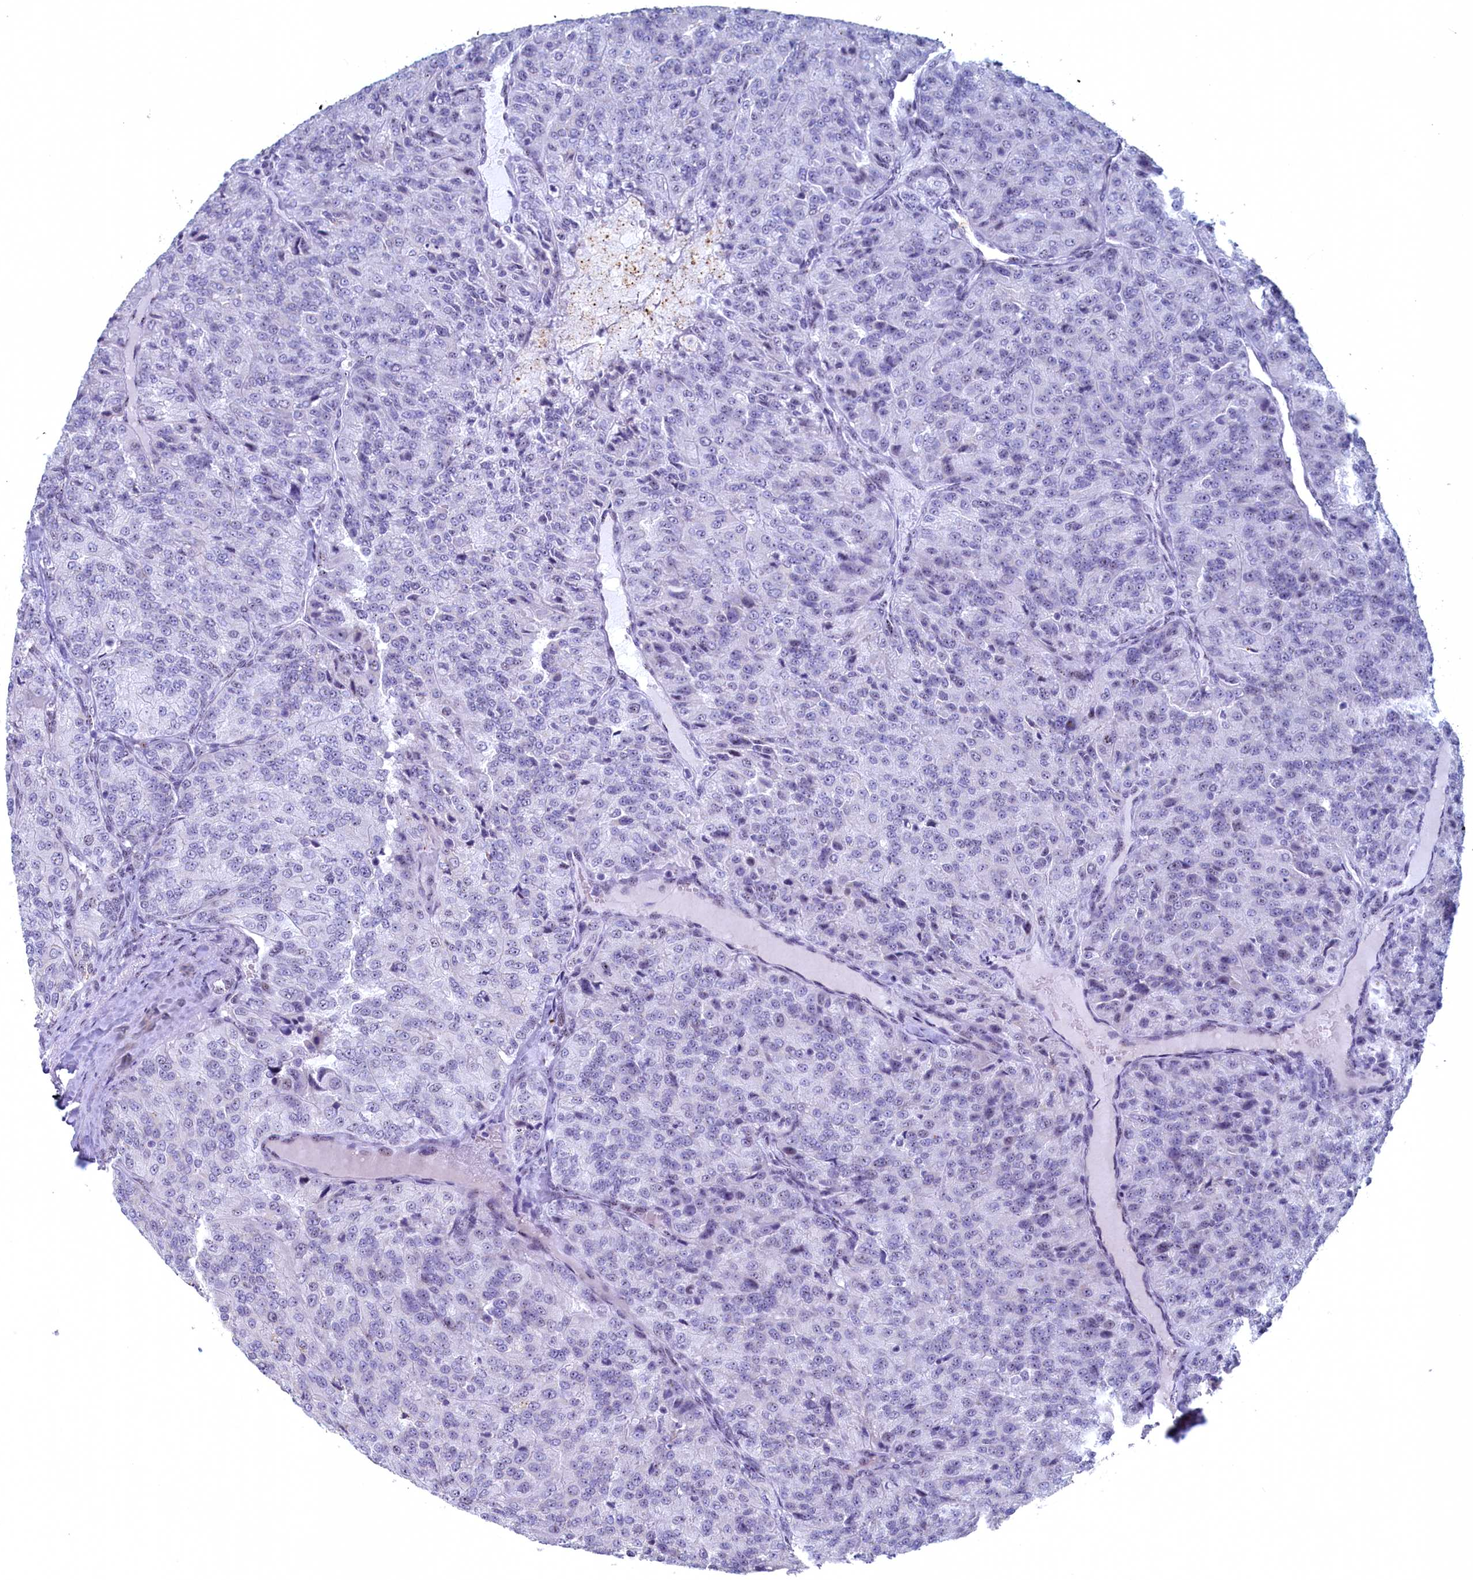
{"staining": {"intensity": "negative", "quantity": "none", "location": "none"}, "tissue": "renal cancer", "cell_type": "Tumor cells", "image_type": "cancer", "snomed": [{"axis": "morphology", "description": "Adenocarcinoma, NOS"}, {"axis": "topography", "description": "Kidney"}], "caption": "Tumor cells show no significant protein positivity in adenocarcinoma (renal).", "gene": "WDR76", "patient": {"sex": "female", "age": 63}}